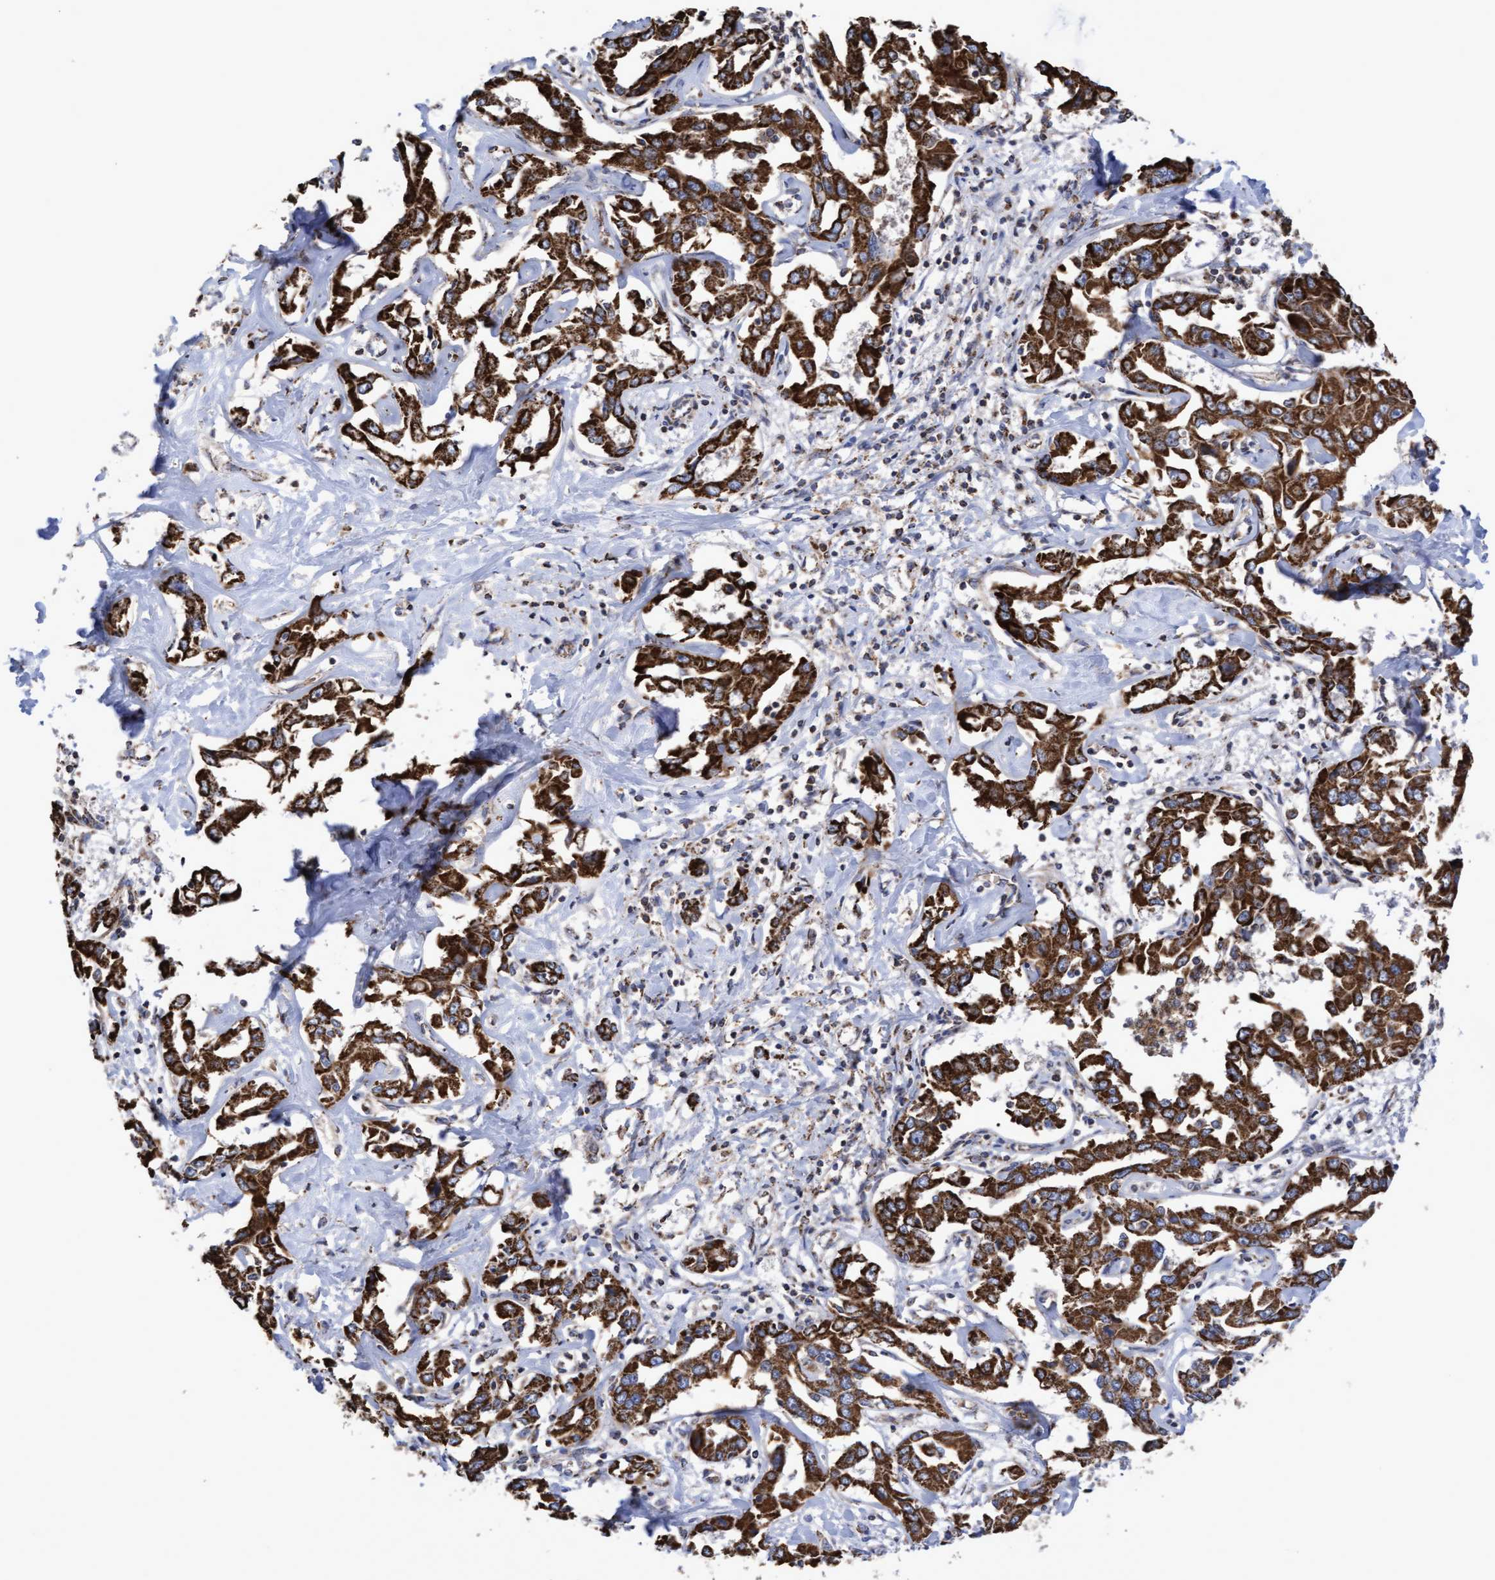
{"staining": {"intensity": "strong", "quantity": ">75%", "location": "cytoplasmic/membranous"}, "tissue": "liver cancer", "cell_type": "Tumor cells", "image_type": "cancer", "snomed": [{"axis": "morphology", "description": "Cholangiocarcinoma"}, {"axis": "topography", "description": "Liver"}], "caption": "This micrograph reveals liver cancer stained with immunohistochemistry (IHC) to label a protein in brown. The cytoplasmic/membranous of tumor cells show strong positivity for the protein. Nuclei are counter-stained blue.", "gene": "COBL", "patient": {"sex": "male", "age": 59}}